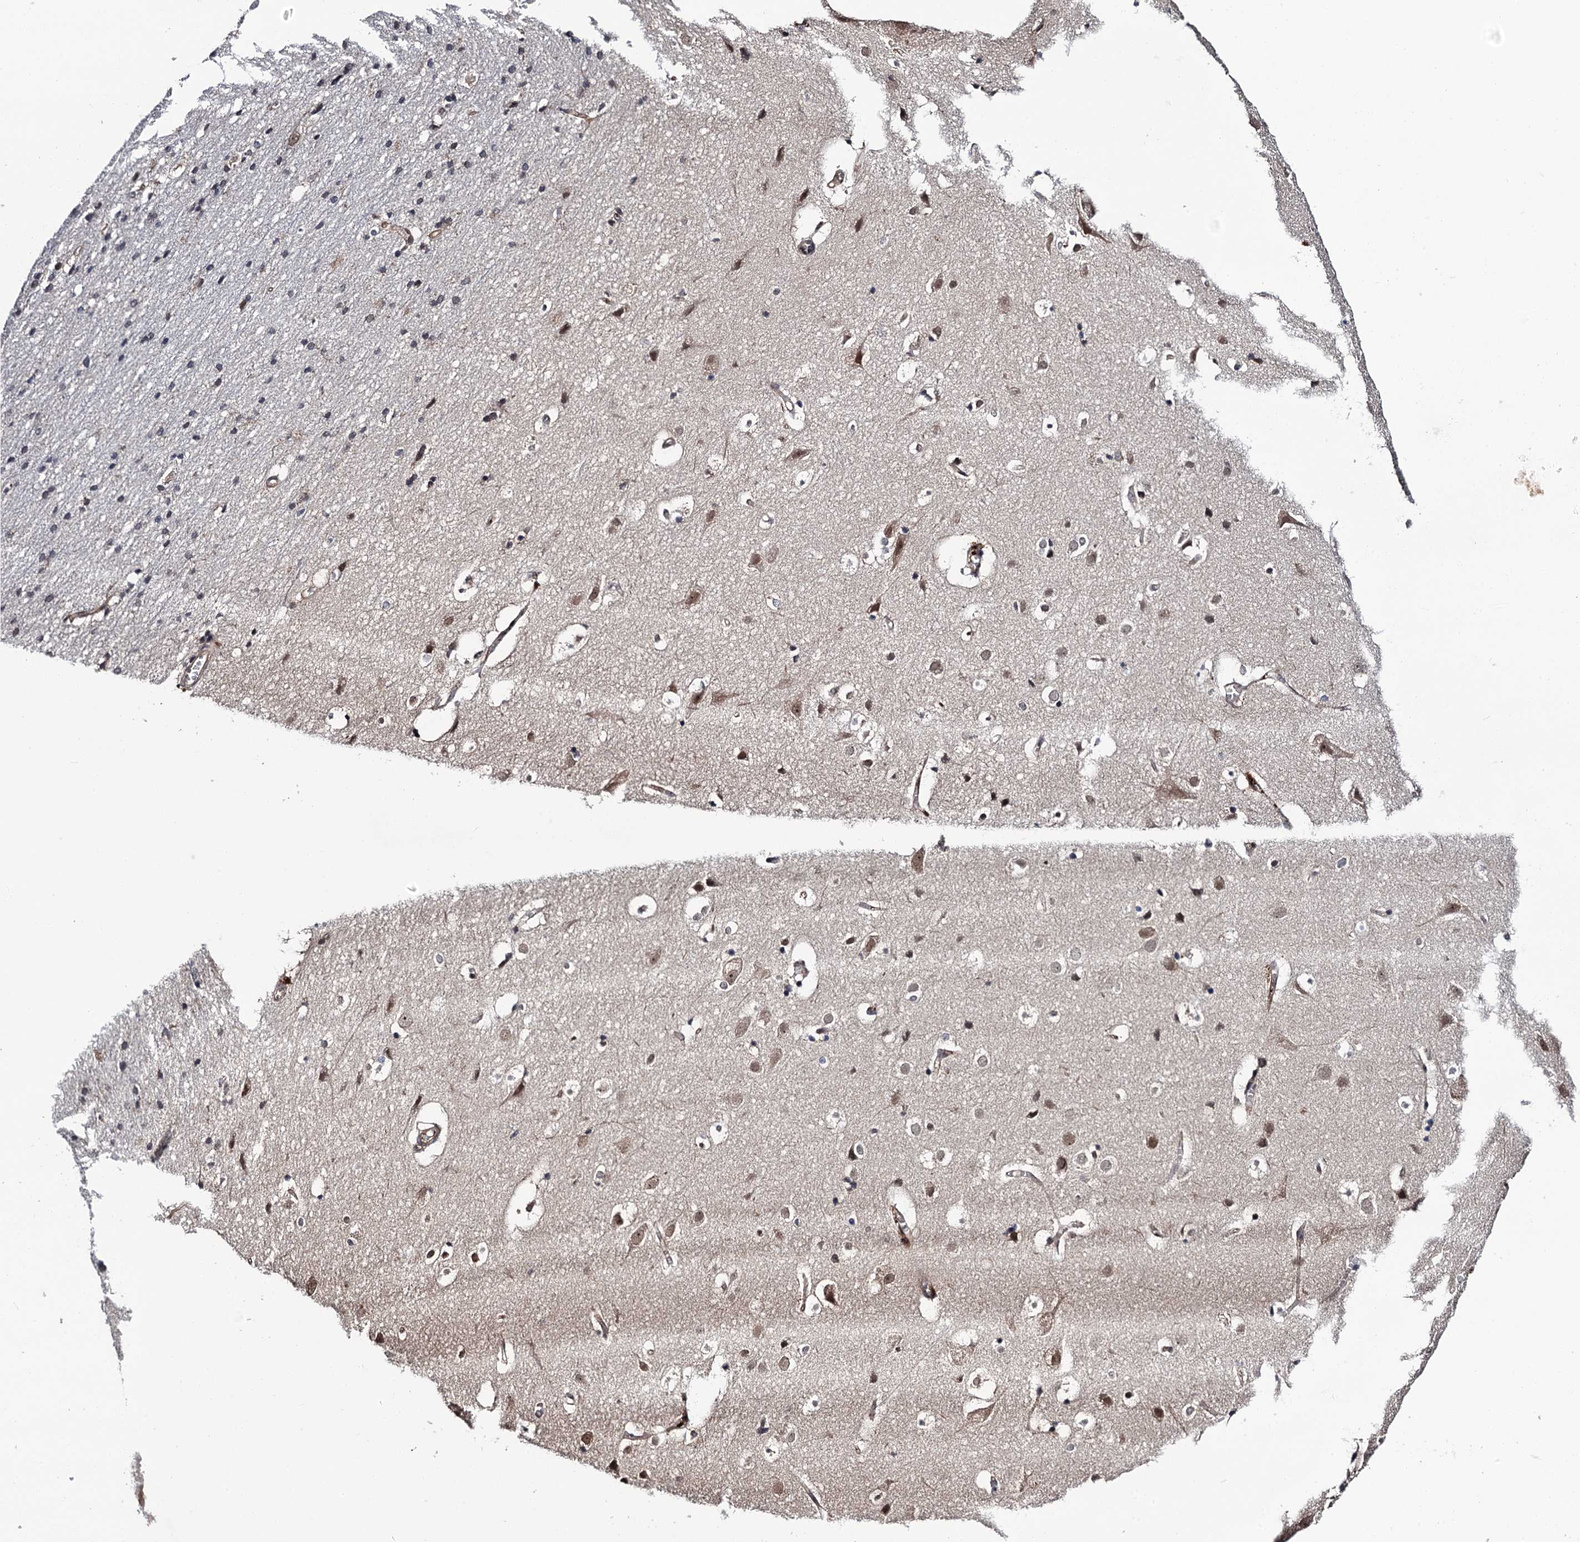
{"staining": {"intensity": "moderate", "quantity": ">75%", "location": "cytoplasmic/membranous,nuclear"}, "tissue": "cerebral cortex", "cell_type": "Endothelial cells", "image_type": "normal", "snomed": [{"axis": "morphology", "description": "Normal tissue, NOS"}, {"axis": "topography", "description": "Cerebral cortex"}], "caption": "The immunohistochemical stain labels moderate cytoplasmic/membranous,nuclear staining in endothelial cells of unremarkable cerebral cortex. The staining was performed using DAB to visualize the protein expression in brown, while the nuclei were stained in blue with hematoxylin (Magnification: 20x).", "gene": "CDC23", "patient": {"sex": "male", "age": 54}}